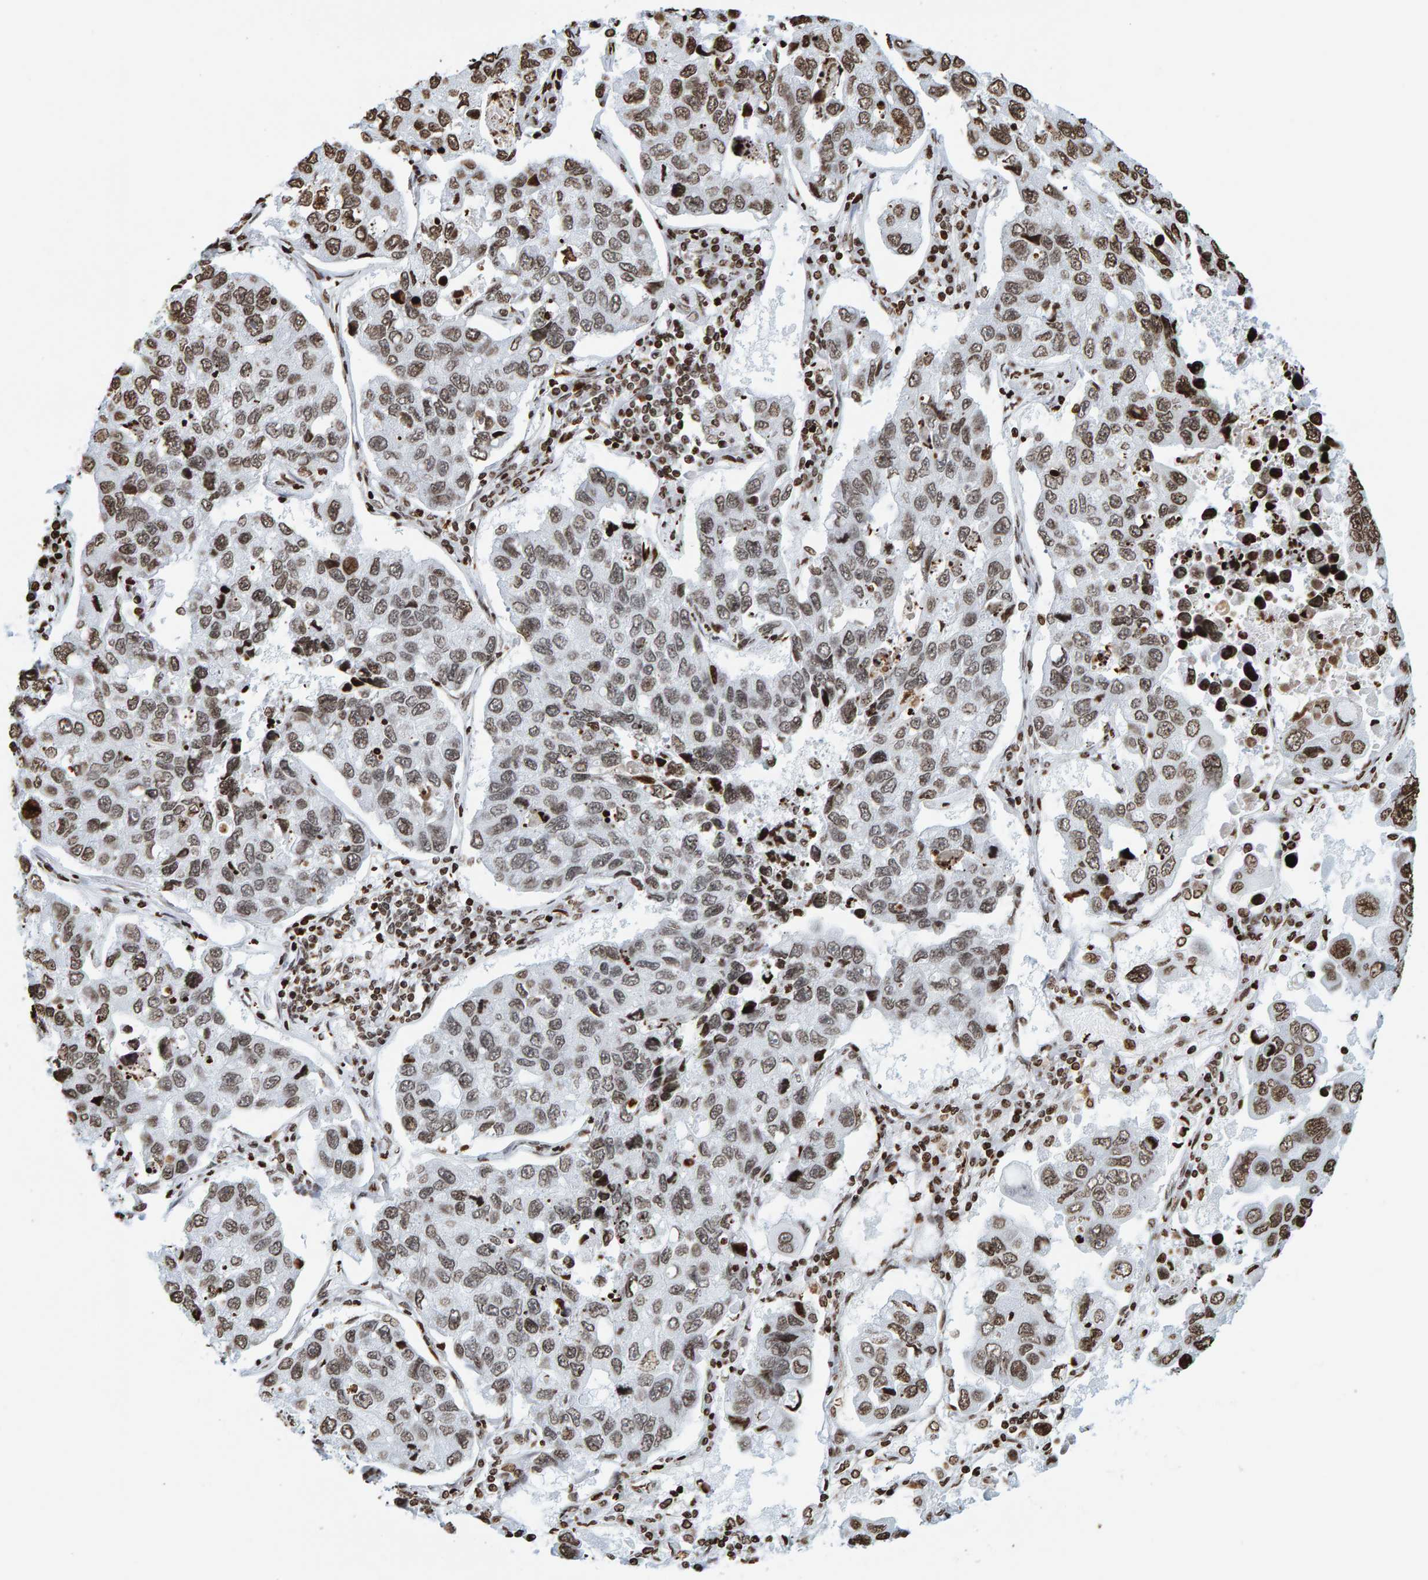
{"staining": {"intensity": "moderate", "quantity": ">75%", "location": "cytoplasmic/membranous,nuclear"}, "tissue": "lung cancer", "cell_type": "Tumor cells", "image_type": "cancer", "snomed": [{"axis": "morphology", "description": "Adenocarcinoma, NOS"}, {"axis": "topography", "description": "Lung"}], "caption": "Lung cancer stained with a protein marker exhibits moderate staining in tumor cells.", "gene": "BRF2", "patient": {"sex": "male", "age": 64}}